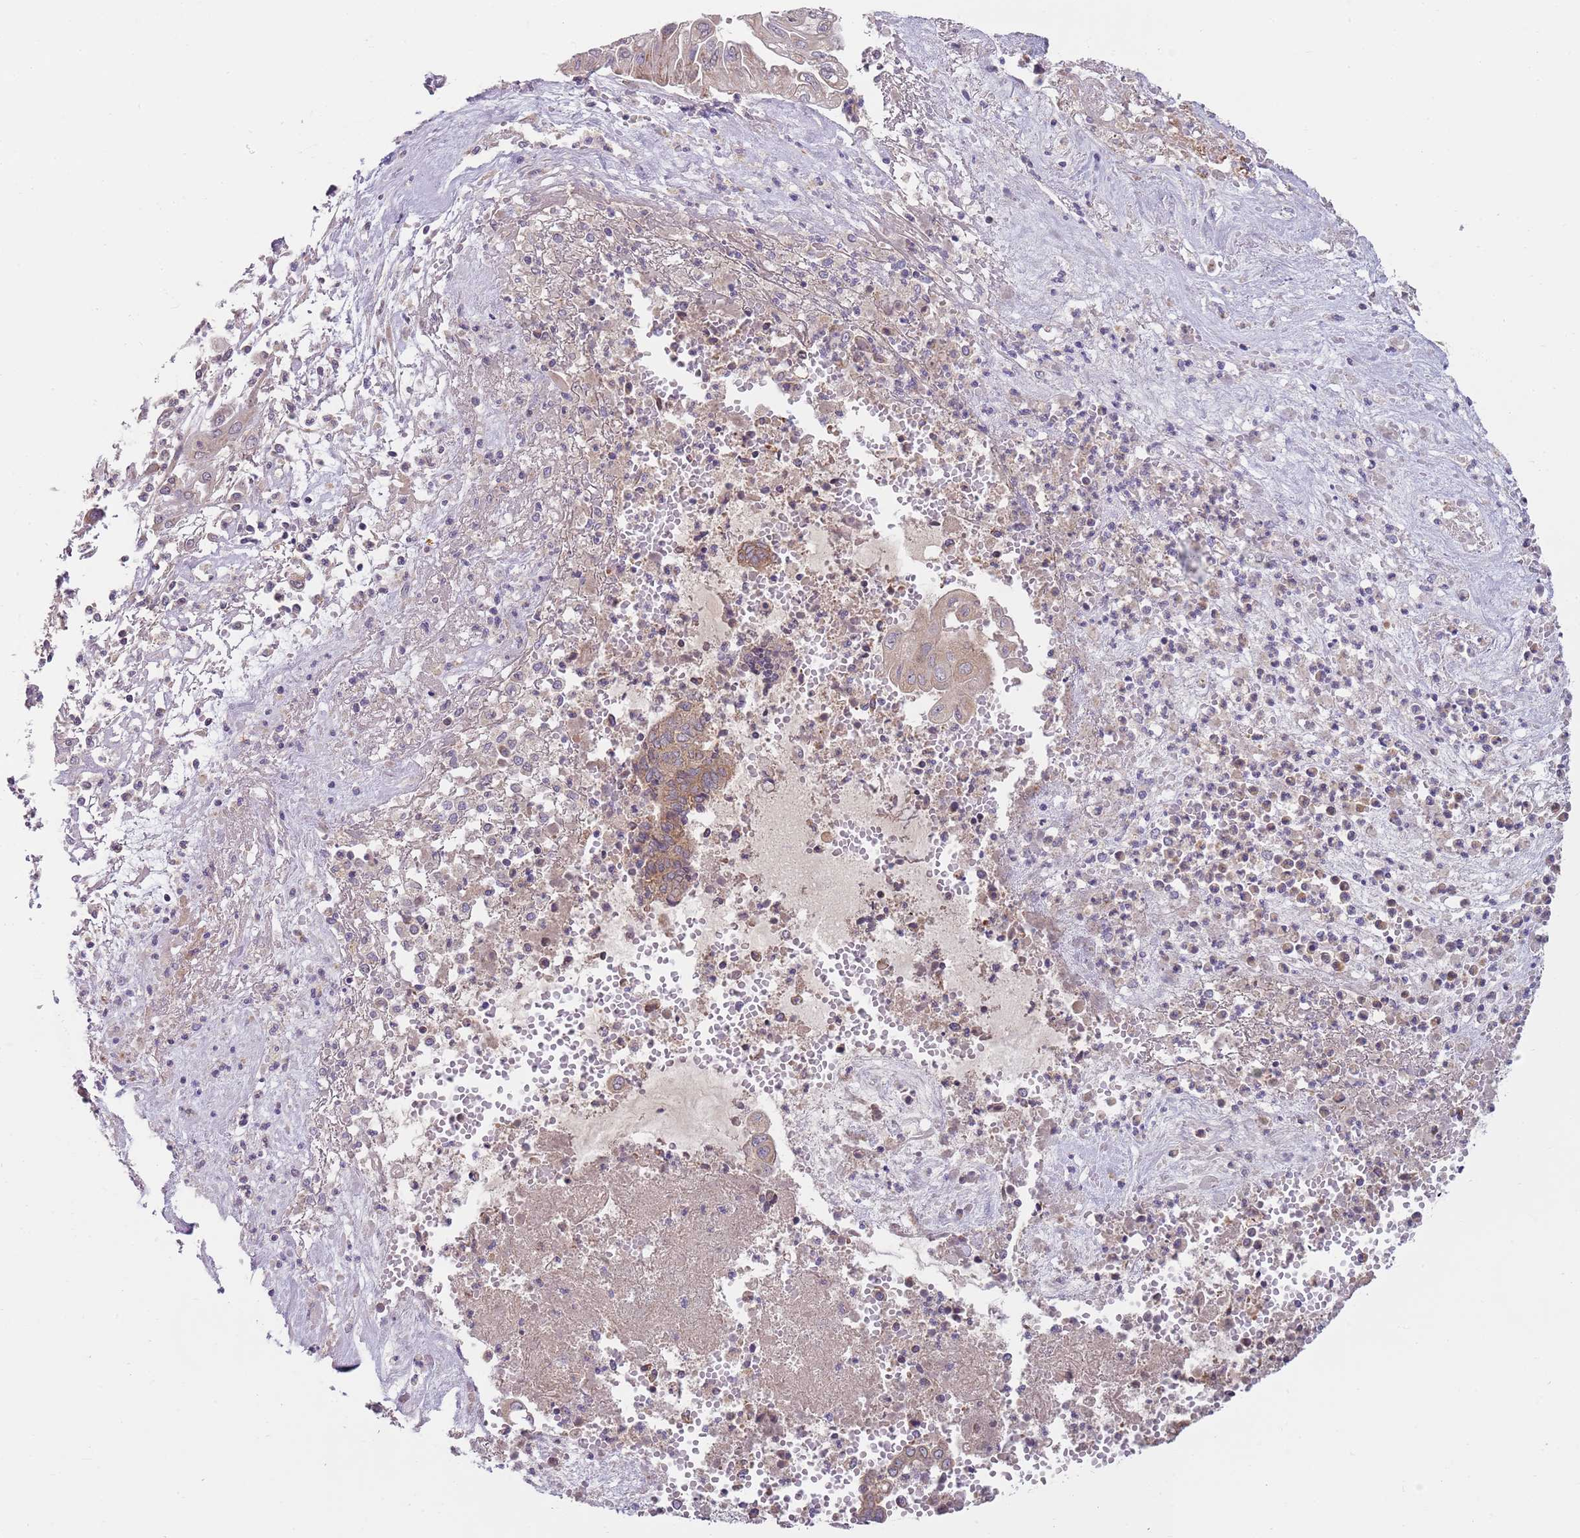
{"staining": {"intensity": "weak", "quantity": "25%-75%", "location": "cytoplasmic/membranous"}, "tissue": "endometrial cancer", "cell_type": "Tumor cells", "image_type": "cancer", "snomed": [{"axis": "morphology", "description": "Adenocarcinoma, NOS"}, {"axis": "topography", "description": "Uterus"}, {"axis": "topography", "description": "Endometrium"}], "caption": "The photomicrograph shows staining of endometrial adenocarcinoma, revealing weak cytoplasmic/membranous protein positivity (brown color) within tumor cells.", "gene": "SKOR2", "patient": {"sex": "female", "age": 70}}